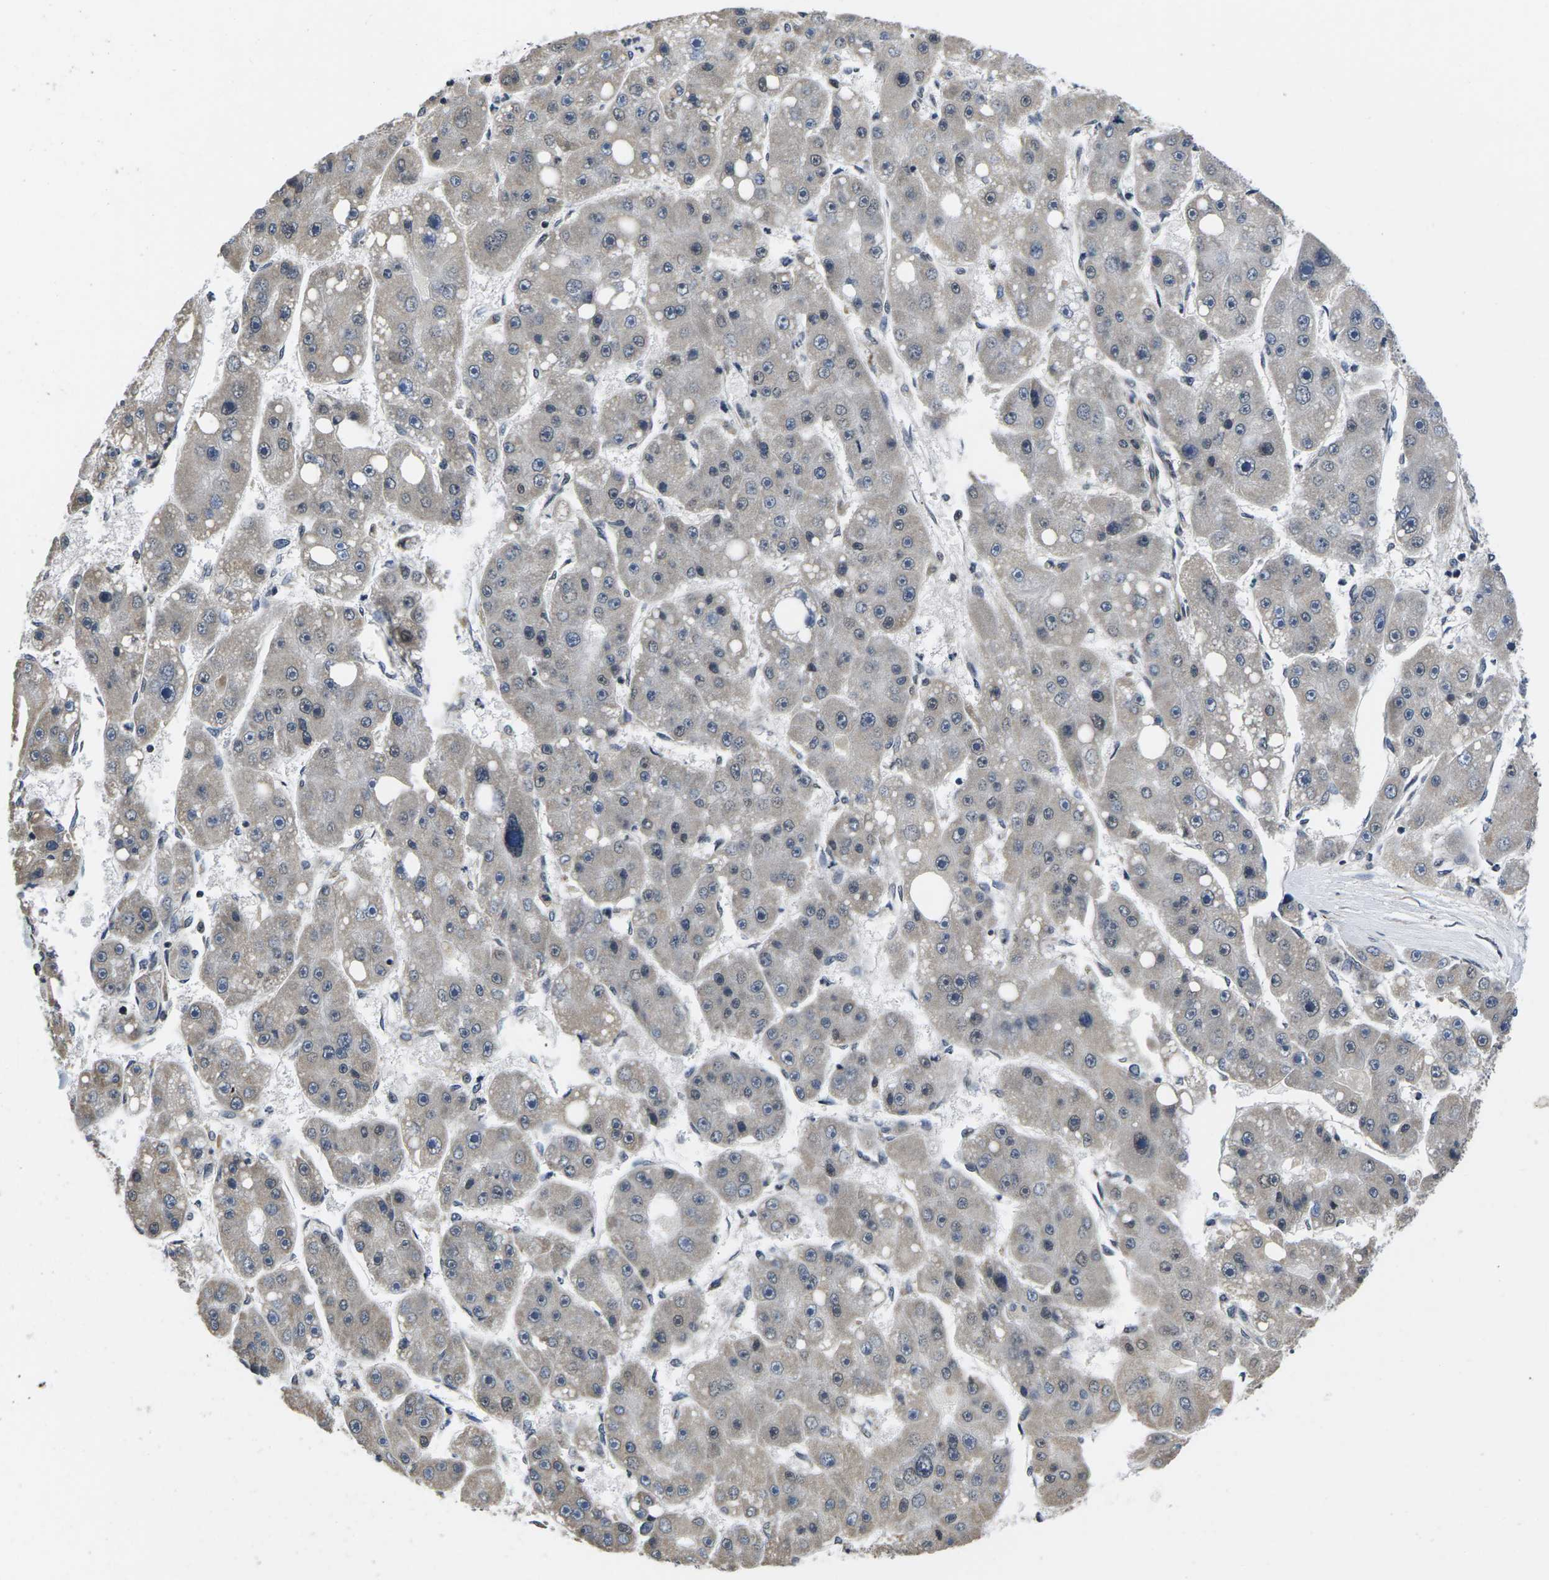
{"staining": {"intensity": "negative", "quantity": "none", "location": "none"}, "tissue": "liver cancer", "cell_type": "Tumor cells", "image_type": "cancer", "snomed": [{"axis": "morphology", "description": "Carcinoma, Hepatocellular, NOS"}, {"axis": "topography", "description": "Liver"}], "caption": "Immunohistochemical staining of human liver hepatocellular carcinoma demonstrates no significant positivity in tumor cells. Nuclei are stained in blue.", "gene": "CCNE1", "patient": {"sex": "female", "age": 61}}